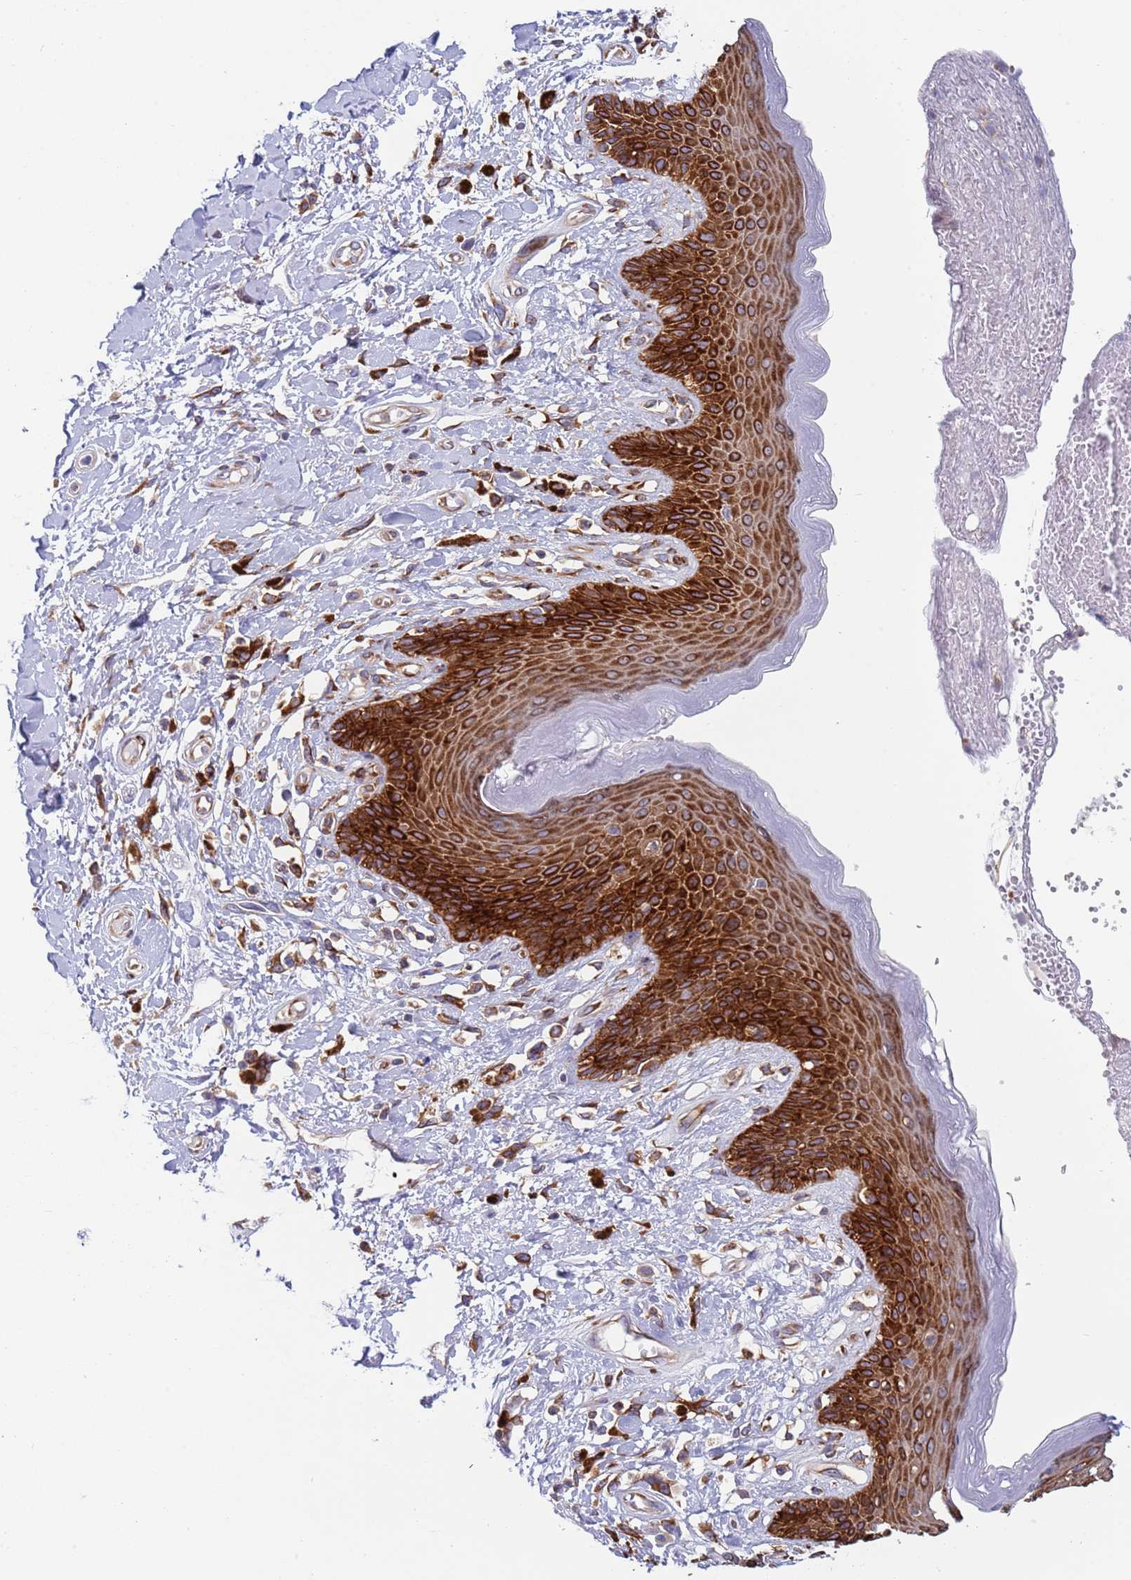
{"staining": {"intensity": "strong", "quantity": ">75%", "location": "cytoplasmic/membranous"}, "tissue": "skin", "cell_type": "Epidermal cells", "image_type": "normal", "snomed": [{"axis": "morphology", "description": "Normal tissue, NOS"}, {"axis": "topography", "description": "Anal"}], "caption": "Immunohistochemical staining of unremarkable human skin displays high levels of strong cytoplasmic/membranous positivity in about >75% of epidermal cells. Using DAB (3,3'-diaminobenzidine) (brown) and hematoxylin (blue) stains, captured at high magnification using brightfield microscopy.", "gene": "ENSG00000286098", "patient": {"sex": "female", "age": 78}}